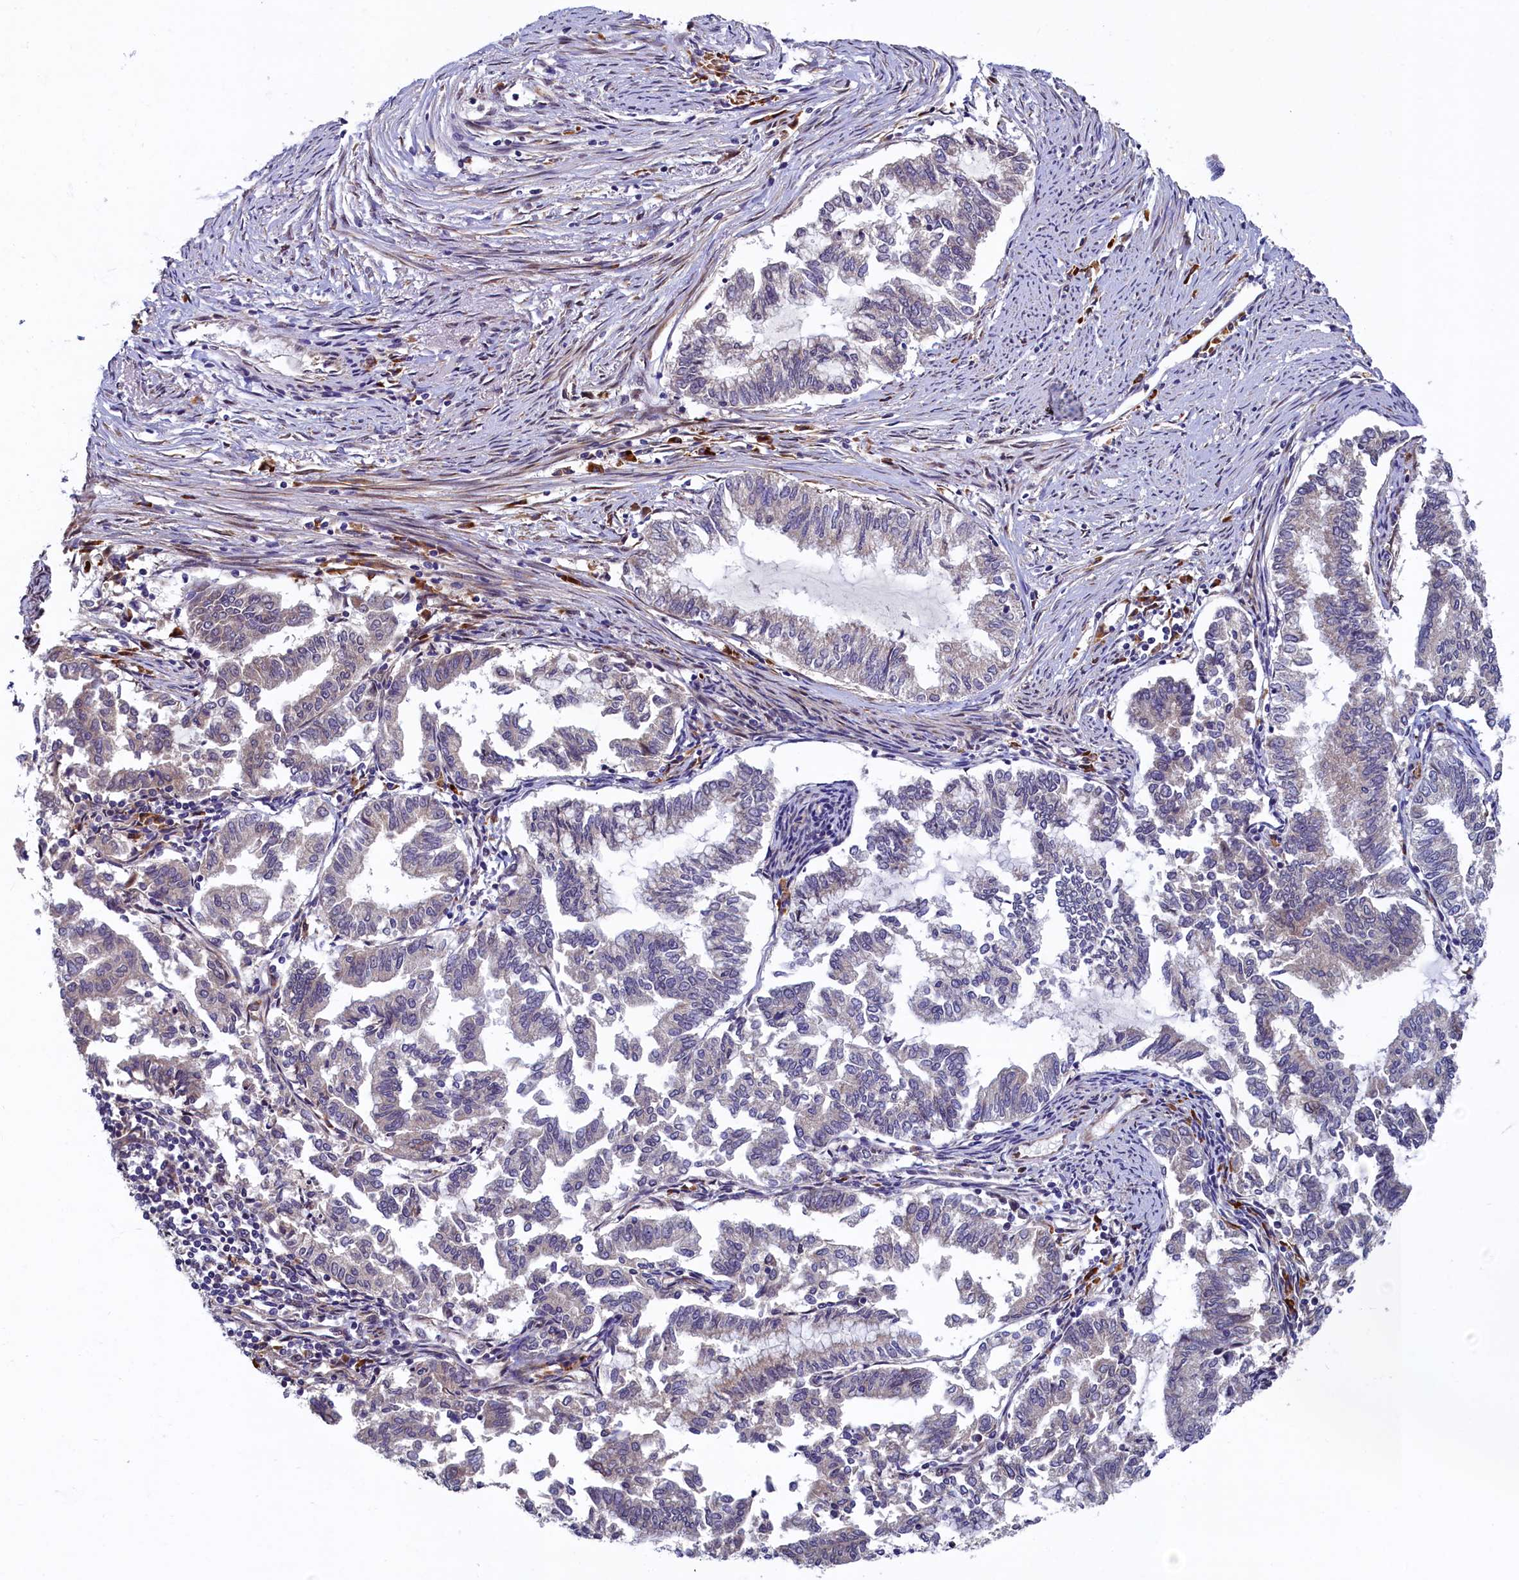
{"staining": {"intensity": "negative", "quantity": "none", "location": "none"}, "tissue": "endometrial cancer", "cell_type": "Tumor cells", "image_type": "cancer", "snomed": [{"axis": "morphology", "description": "Adenocarcinoma, NOS"}, {"axis": "topography", "description": "Endometrium"}], "caption": "High power microscopy photomicrograph of an IHC image of endometrial cancer (adenocarcinoma), revealing no significant staining in tumor cells.", "gene": "SLC16A14", "patient": {"sex": "female", "age": 79}}